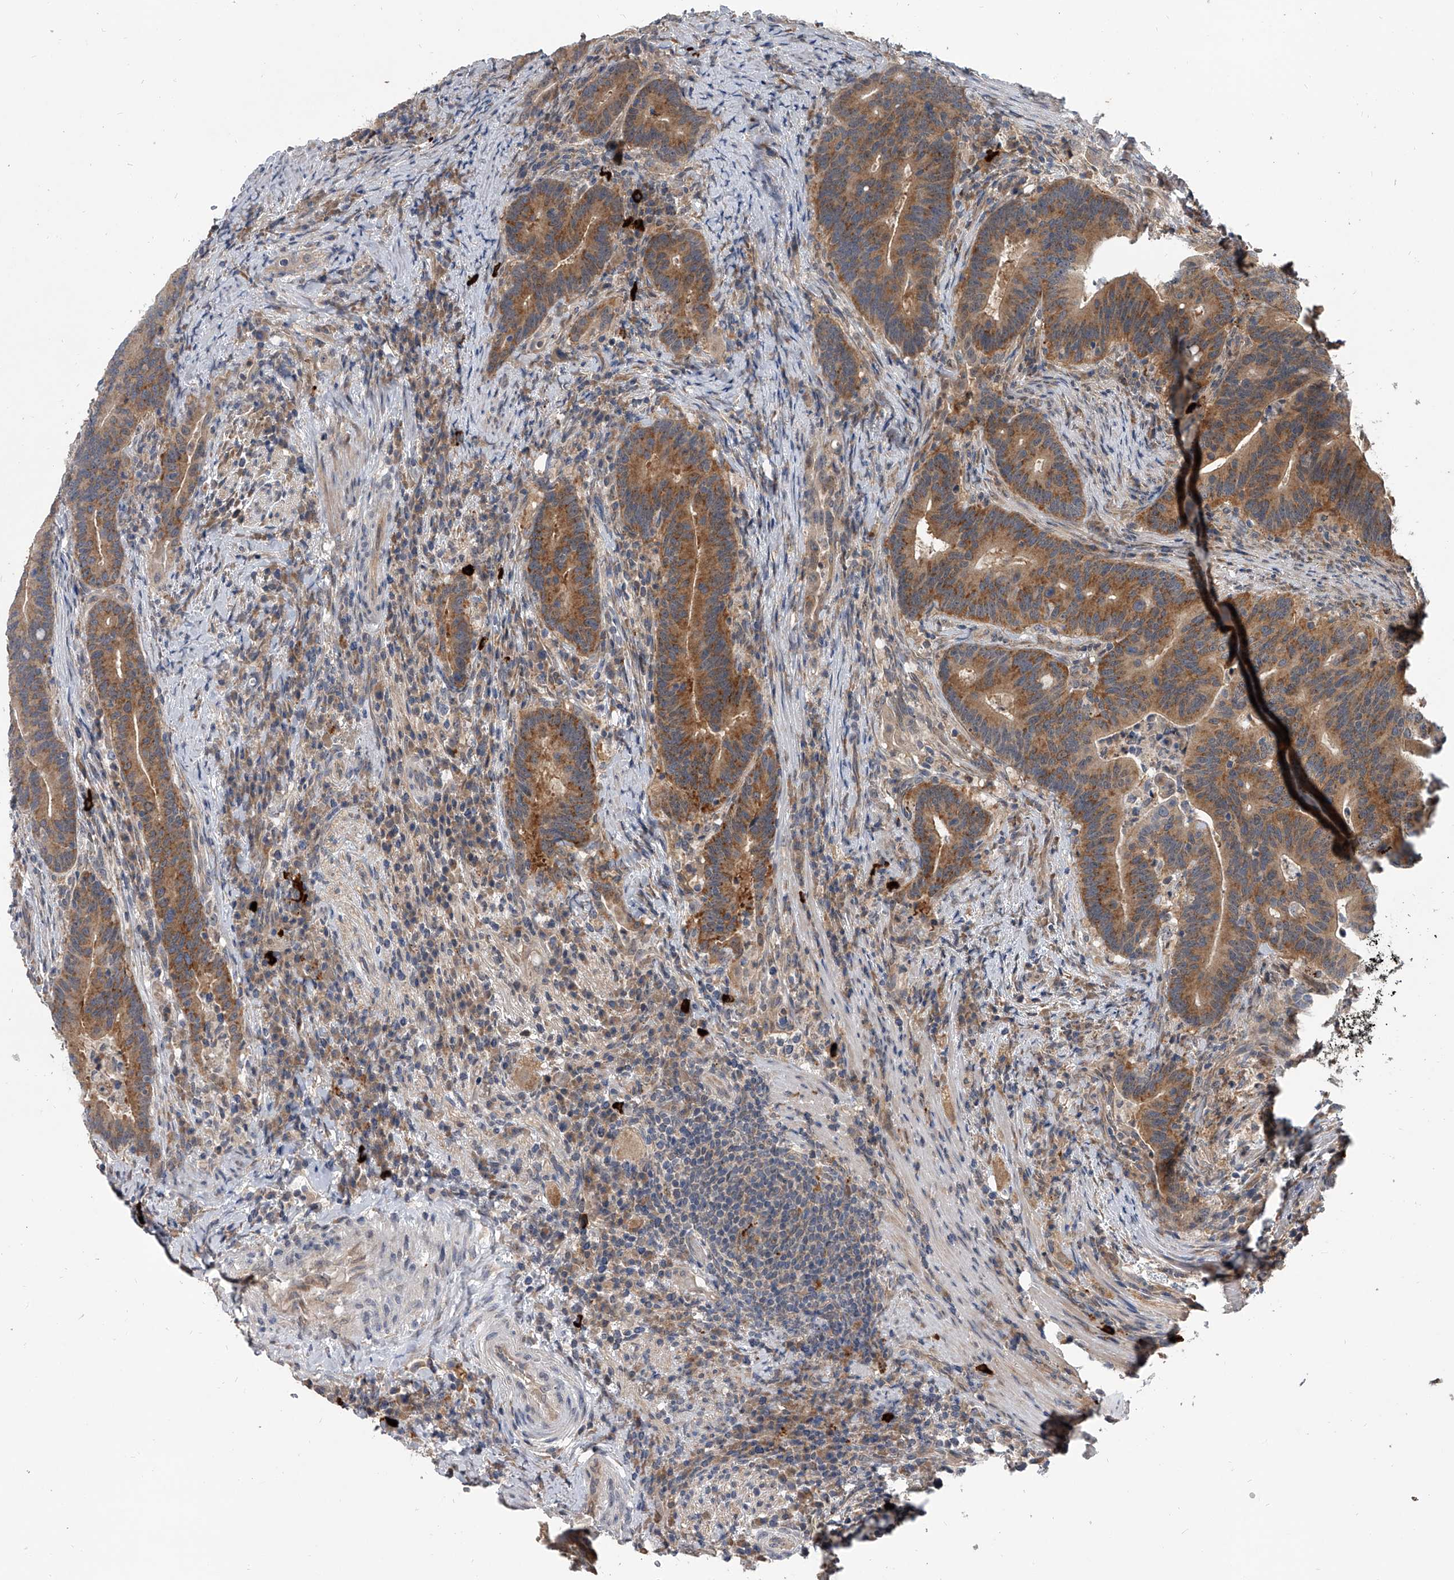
{"staining": {"intensity": "strong", "quantity": ">75%", "location": "cytoplasmic/membranous"}, "tissue": "colorectal cancer", "cell_type": "Tumor cells", "image_type": "cancer", "snomed": [{"axis": "morphology", "description": "Adenocarcinoma, NOS"}, {"axis": "topography", "description": "Colon"}], "caption": "Protein staining by immunohistochemistry displays strong cytoplasmic/membranous staining in approximately >75% of tumor cells in colorectal cancer (adenocarcinoma).", "gene": "GEMIN8", "patient": {"sex": "female", "age": 66}}